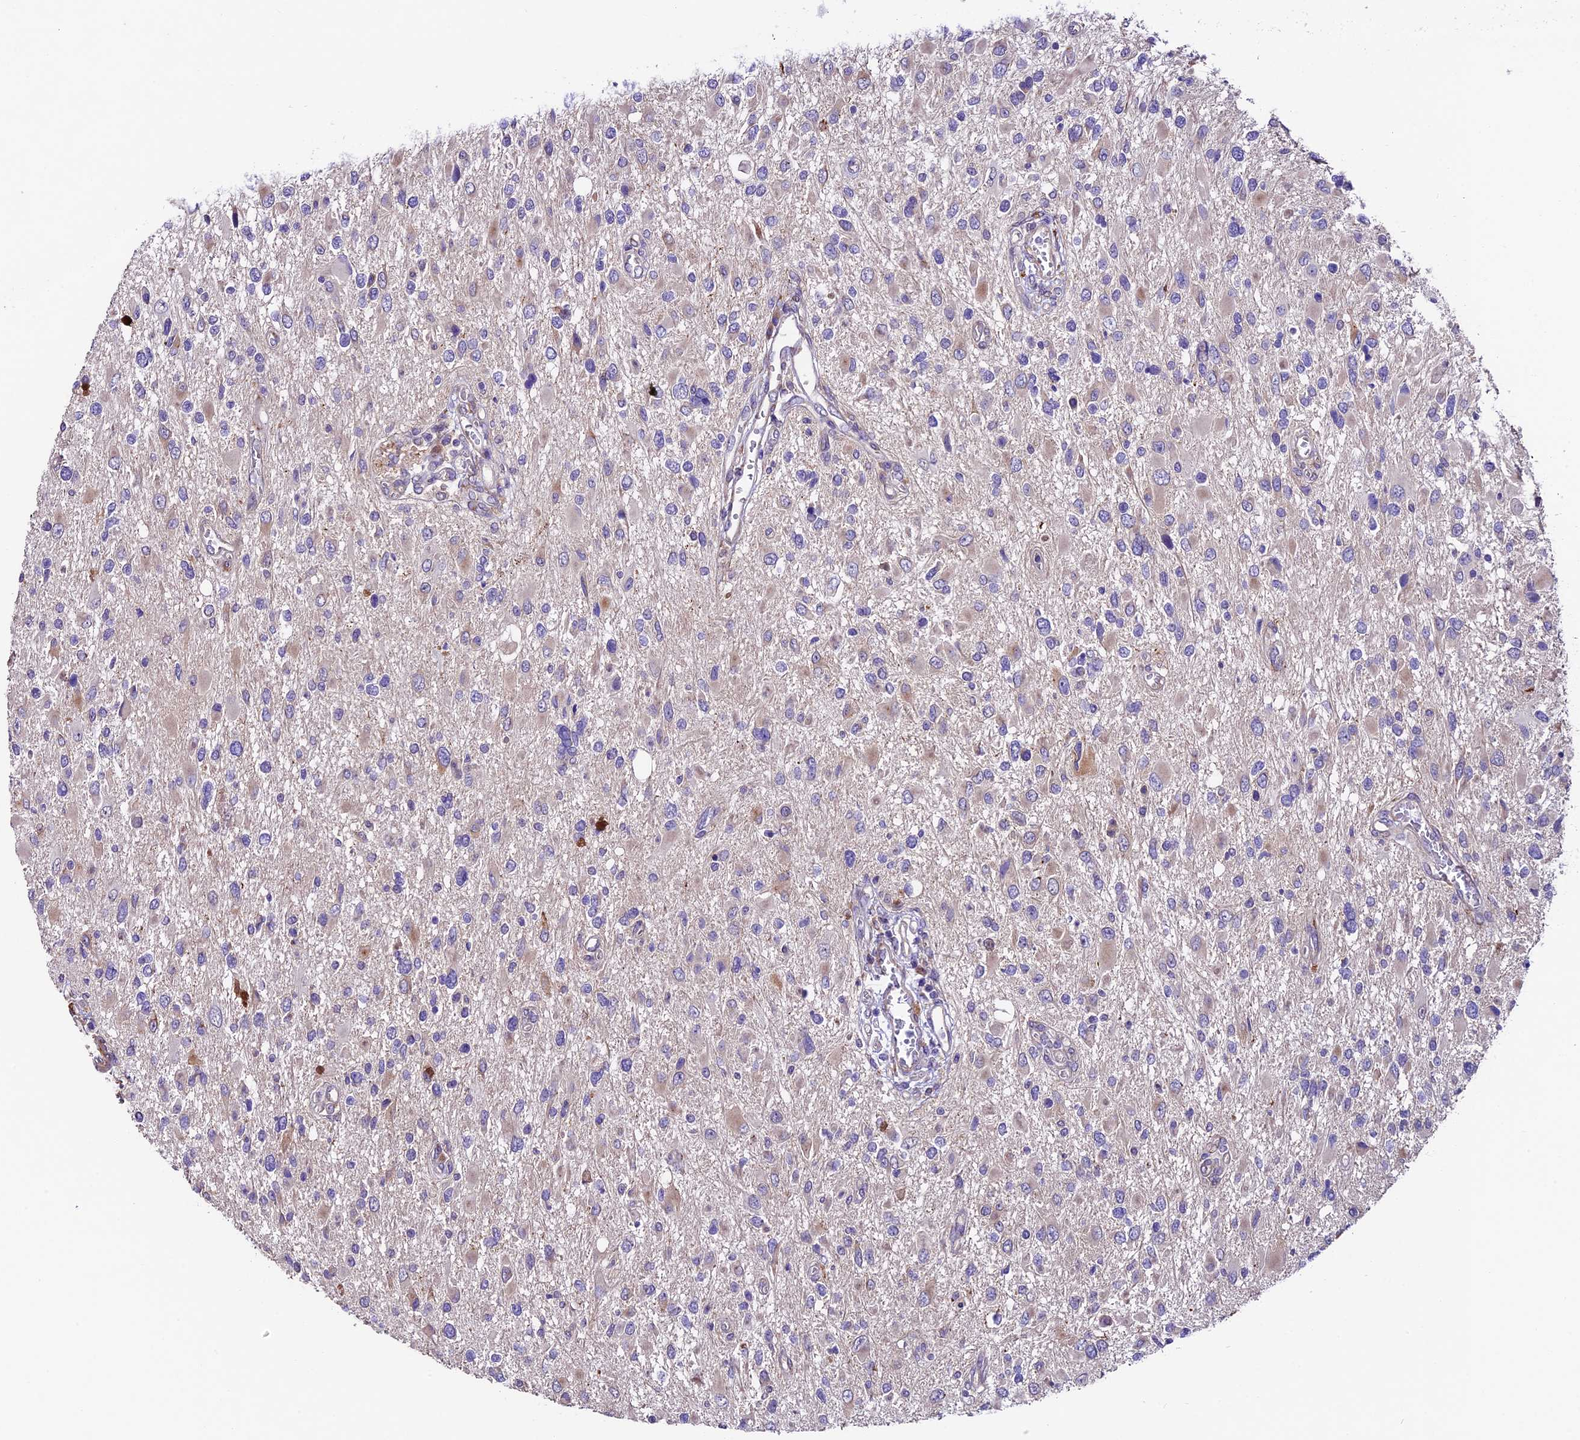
{"staining": {"intensity": "negative", "quantity": "none", "location": "none"}, "tissue": "glioma", "cell_type": "Tumor cells", "image_type": "cancer", "snomed": [{"axis": "morphology", "description": "Glioma, malignant, High grade"}, {"axis": "topography", "description": "Brain"}], "caption": "The immunohistochemistry image has no significant expression in tumor cells of malignant glioma (high-grade) tissue. (DAB (3,3'-diaminobenzidine) immunohistochemistry (IHC) with hematoxylin counter stain).", "gene": "LSM7", "patient": {"sex": "male", "age": 53}}